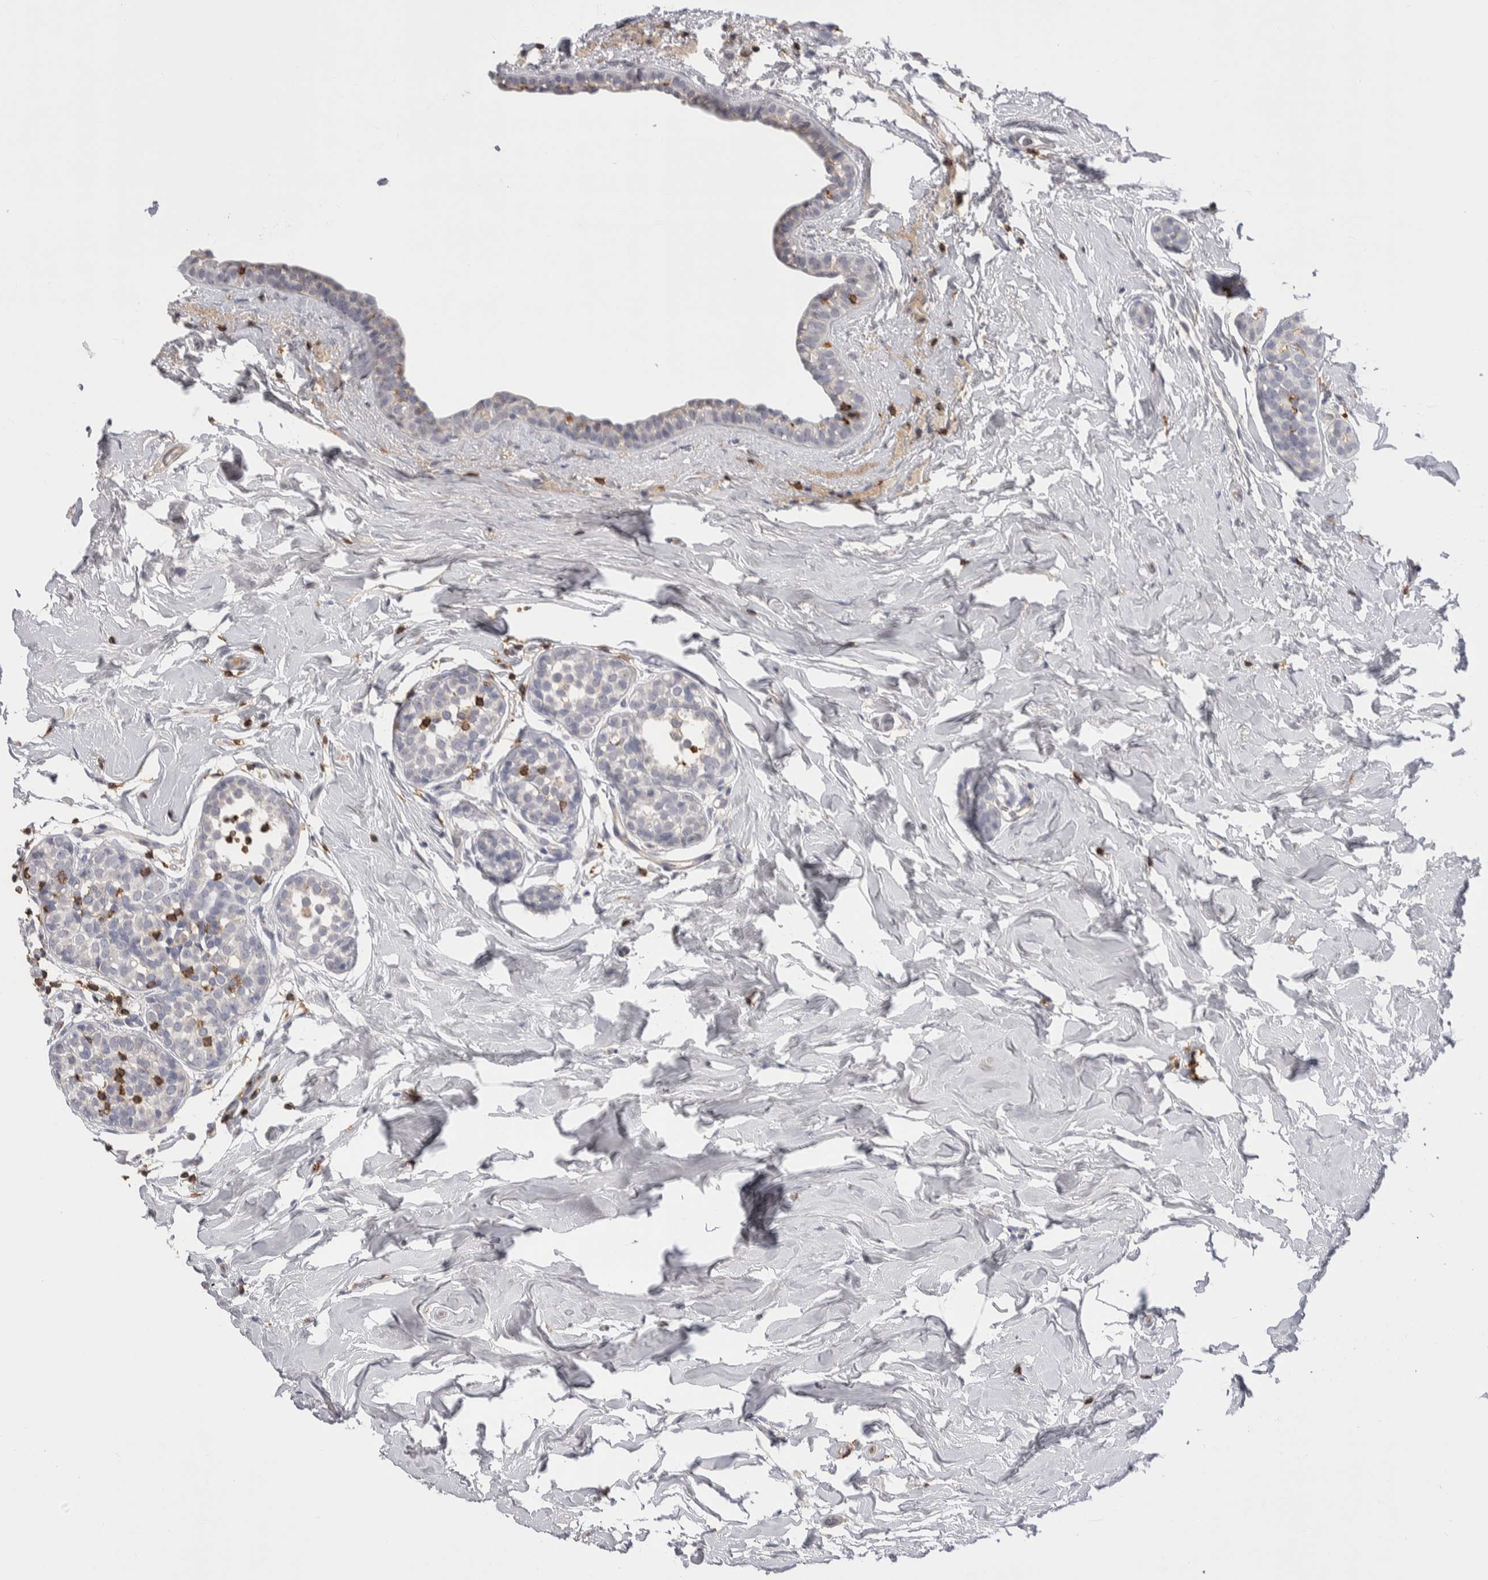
{"staining": {"intensity": "negative", "quantity": "none", "location": "none"}, "tissue": "breast cancer", "cell_type": "Tumor cells", "image_type": "cancer", "snomed": [{"axis": "morphology", "description": "Duct carcinoma"}, {"axis": "topography", "description": "Breast"}], "caption": "Photomicrograph shows no significant protein positivity in tumor cells of breast cancer (infiltrating ductal carcinoma).", "gene": "CEP295NL", "patient": {"sex": "female", "age": 55}}